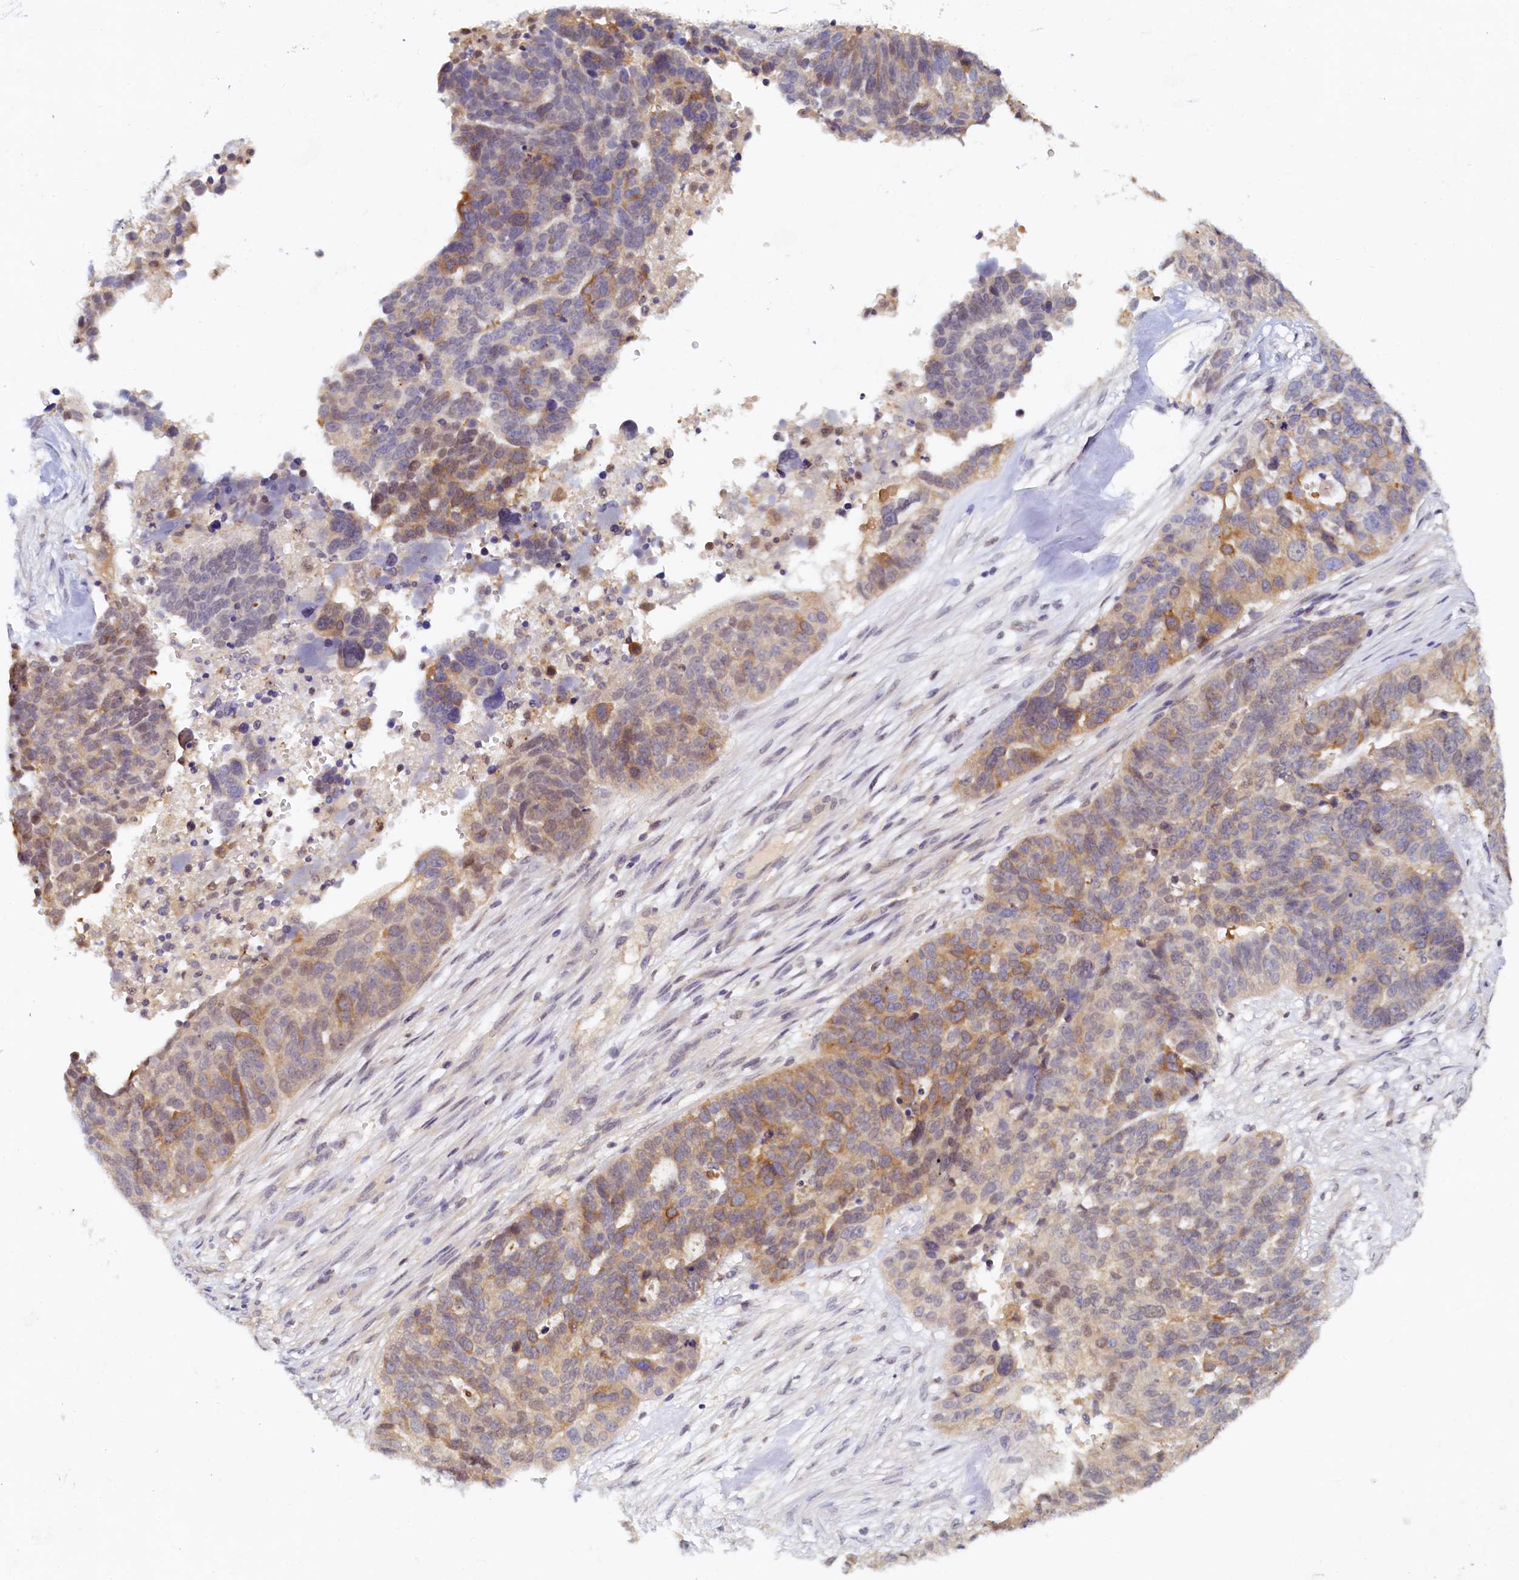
{"staining": {"intensity": "moderate", "quantity": "25%-75%", "location": "cytoplasmic/membranous"}, "tissue": "ovarian cancer", "cell_type": "Tumor cells", "image_type": "cancer", "snomed": [{"axis": "morphology", "description": "Cystadenocarcinoma, serous, NOS"}, {"axis": "topography", "description": "Ovary"}], "caption": "Immunohistochemistry (IHC) staining of ovarian cancer (serous cystadenocarcinoma), which displays medium levels of moderate cytoplasmic/membranous staining in approximately 25%-75% of tumor cells indicating moderate cytoplasmic/membranous protein staining. The staining was performed using DAB (3,3'-diaminobenzidine) (brown) for protein detection and nuclei were counterstained in hematoxylin (blue).", "gene": "PAAF1", "patient": {"sex": "female", "age": 59}}